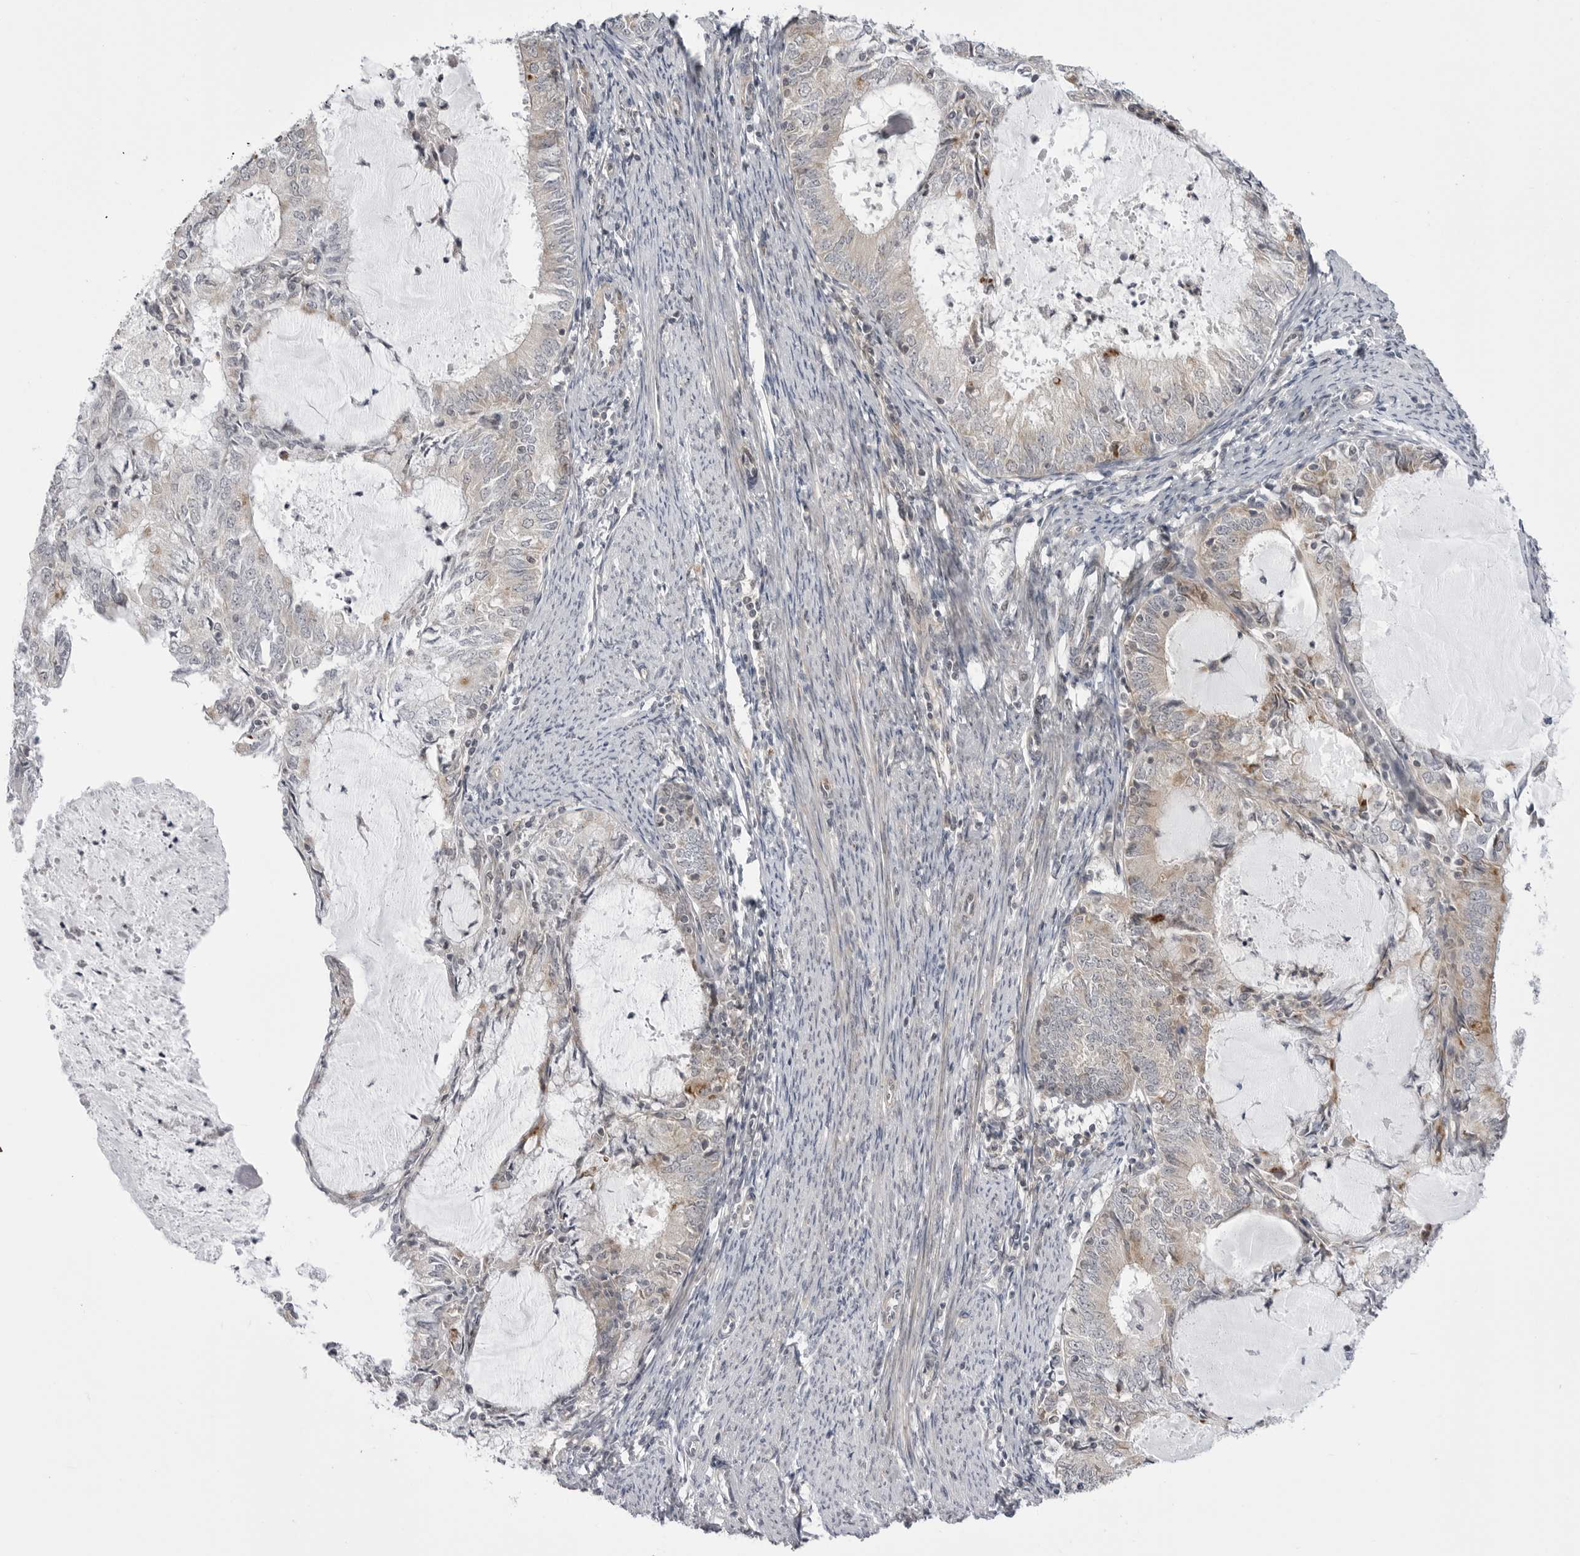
{"staining": {"intensity": "negative", "quantity": "none", "location": "none"}, "tissue": "endometrial cancer", "cell_type": "Tumor cells", "image_type": "cancer", "snomed": [{"axis": "morphology", "description": "Adenocarcinoma, NOS"}, {"axis": "topography", "description": "Endometrium"}], "caption": "IHC photomicrograph of adenocarcinoma (endometrial) stained for a protein (brown), which reveals no staining in tumor cells. (Immunohistochemistry, brightfield microscopy, high magnification).", "gene": "CCDC18", "patient": {"sex": "female", "age": 57}}